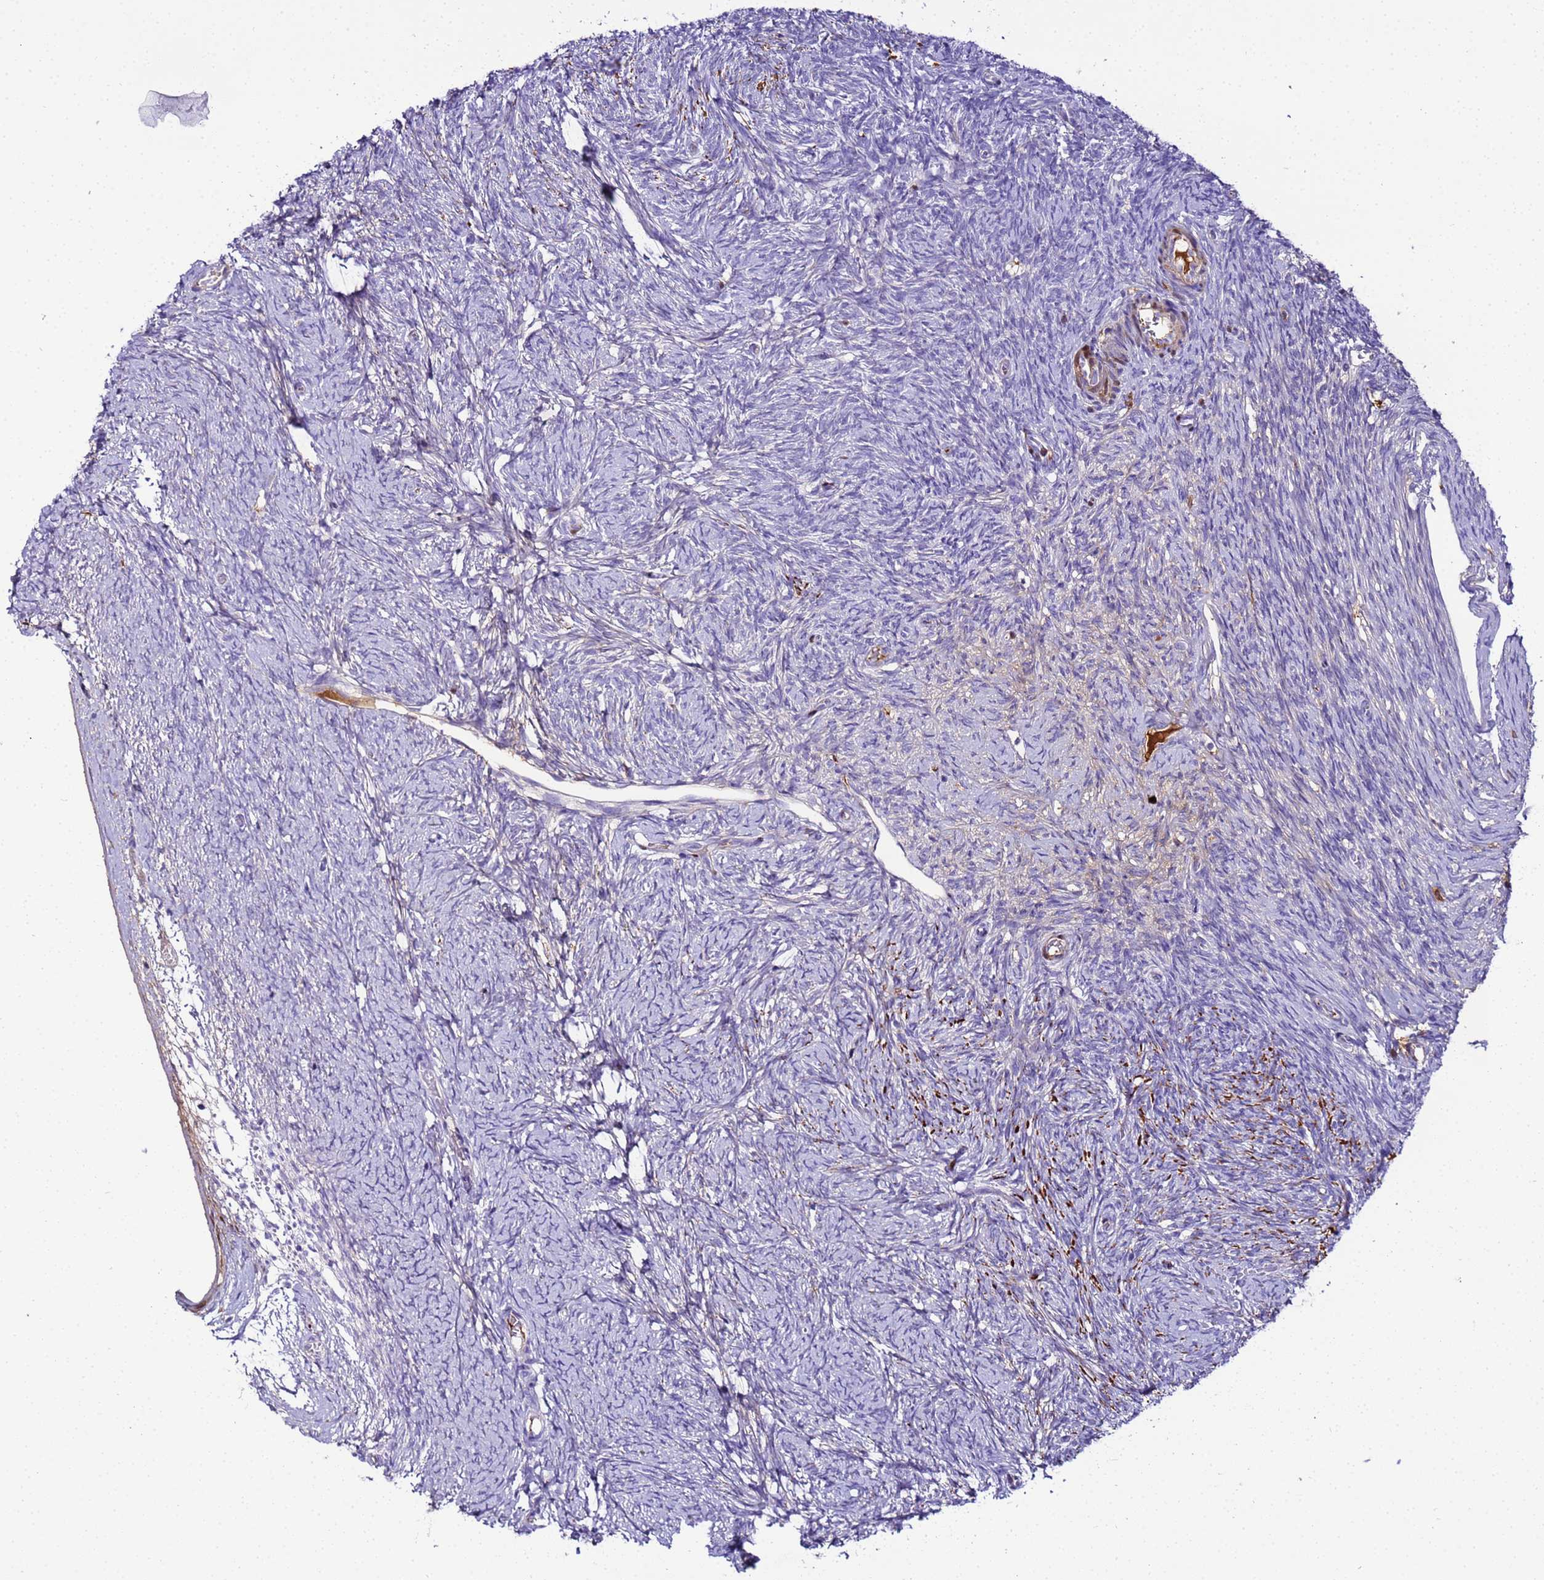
{"staining": {"intensity": "negative", "quantity": "none", "location": "none"}, "tissue": "ovary", "cell_type": "Ovarian stroma cells", "image_type": "normal", "snomed": [{"axis": "morphology", "description": "Normal tissue, NOS"}, {"axis": "topography", "description": "Ovary"}], "caption": "The image reveals no significant positivity in ovarian stroma cells of ovary. (Stains: DAB immunohistochemistry (IHC) with hematoxylin counter stain, Microscopy: brightfield microscopy at high magnification).", "gene": "CFHR1", "patient": {"sex": "female", "age": 44}}